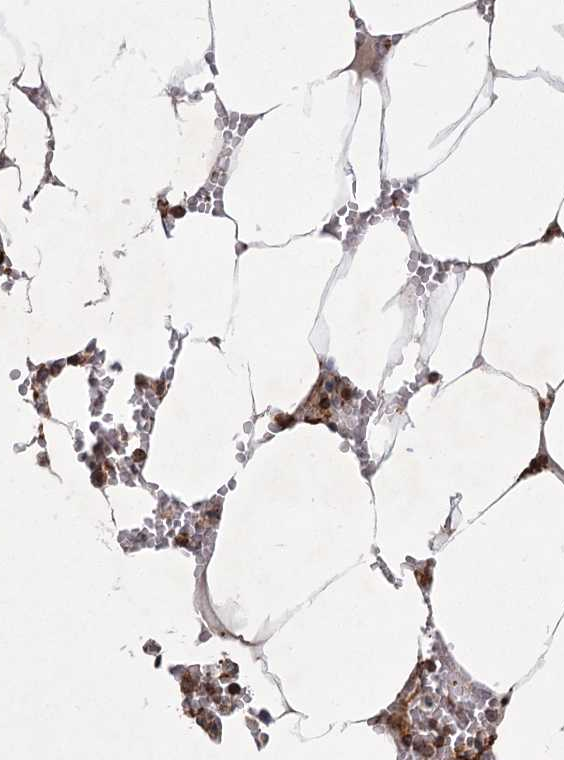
{"staining": {"intensity": "moderate", "quantity": "<25%", "location": "cytoplasmic/membranous"}, "tissue": "bone marrow", "cell_type": "Hematopoietic cells", "image_type": "normal", "snomed": [{"axis": "morphology", "description": "Normal tissue, NOS"}, {"axis": "topography", "description": "Bone marrow"}], "caption": "Hematopoietic cells reveal low levels of moderate cytoplasmic/membranous expression in about <25% of cells in unremarkable bone marrow. Nuclei are stained in blue.", "gene": "MEPE", "patient": {"sex": "male", "age": 70}}